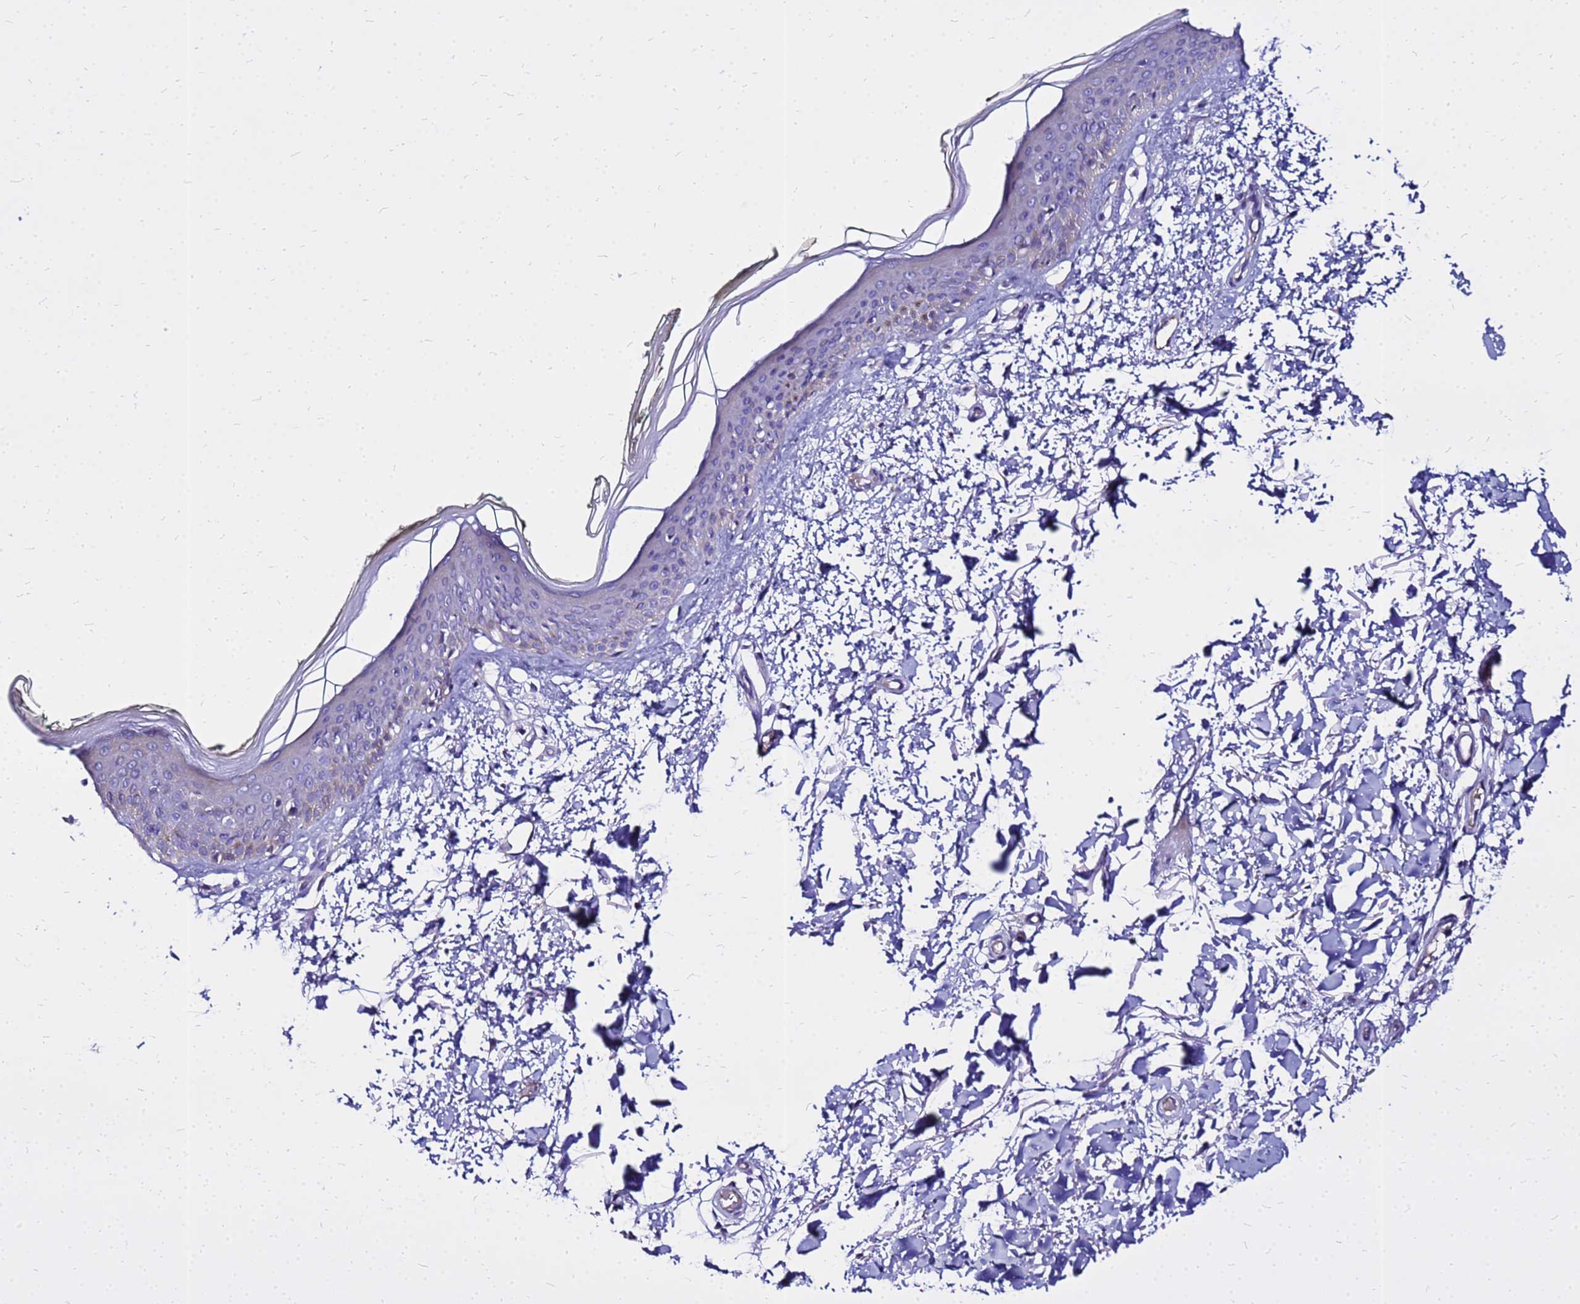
{"staining": {"intensity": "negative", "quantity": "none", "location": "none"}, "tissue": "skin", "cell_type": "Fibroblasts", "image_type": "normal", "snomed": [{"axis": "morphology", "description": "Normal tissue, NOS"}, {"axis": "topography", "description": "Skin"}], "caption": "Immunohistochemical staining of normal human skin reveals no significant positivity in fibroblasts. Nuclei are stained in blue.", "gene": "HERC5", "patient": {"sex": "male", "age": 62}}